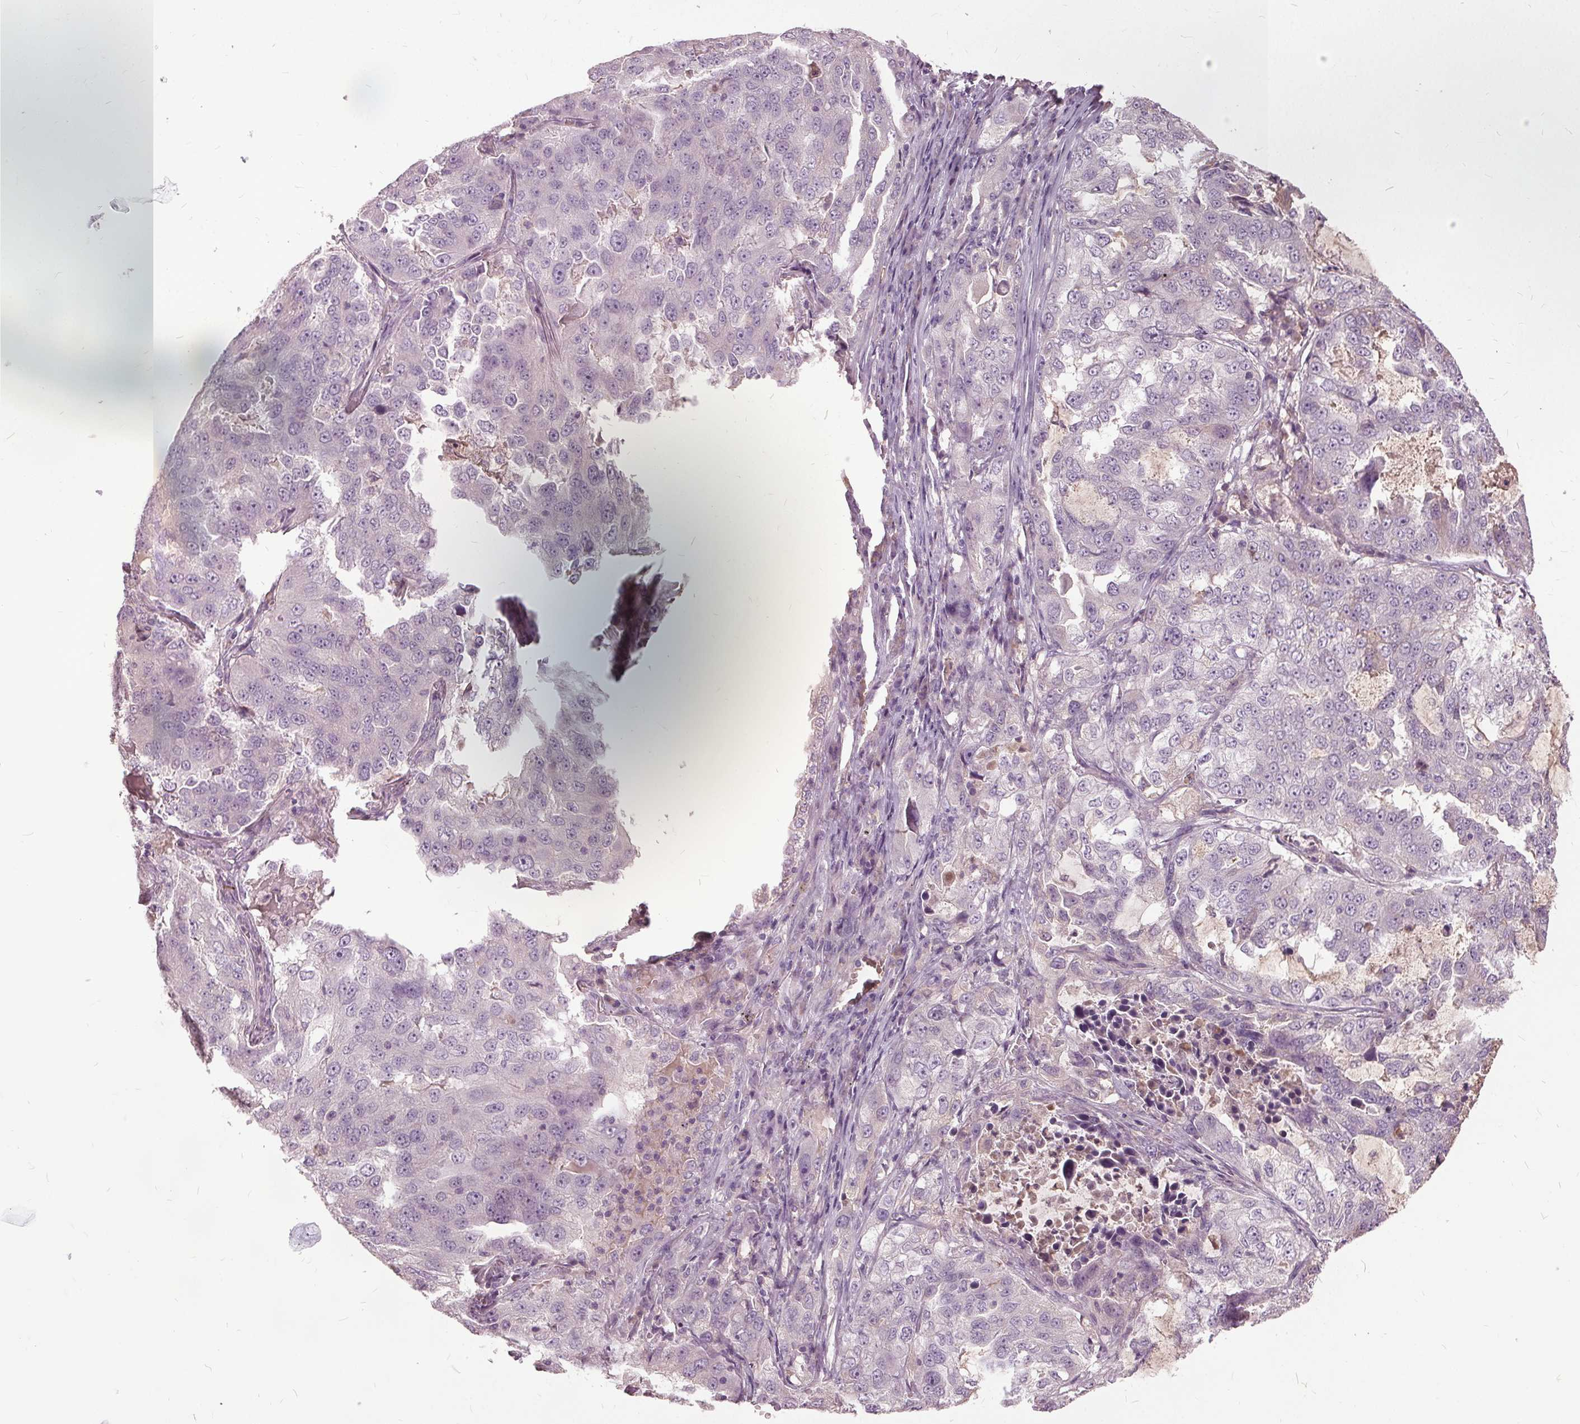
{"staining": {"intensity": "negative", "quantity": "none", "location": "none"}, "tissue": "lung cancer", "cell_type": "Tumor cells", "image_type": "cancer", "snomed": [{"axis": "morphology", "description": "Adenocarcinoma, NOS"}, {"axis": "topography", "description": "Lung"}], "caption": "Micrograph shows no significant protein positivity in tumor cells of lung adenocarcinoma.", "gene": "PDGFD", "patient": {"sex": "female", "age": 61}}